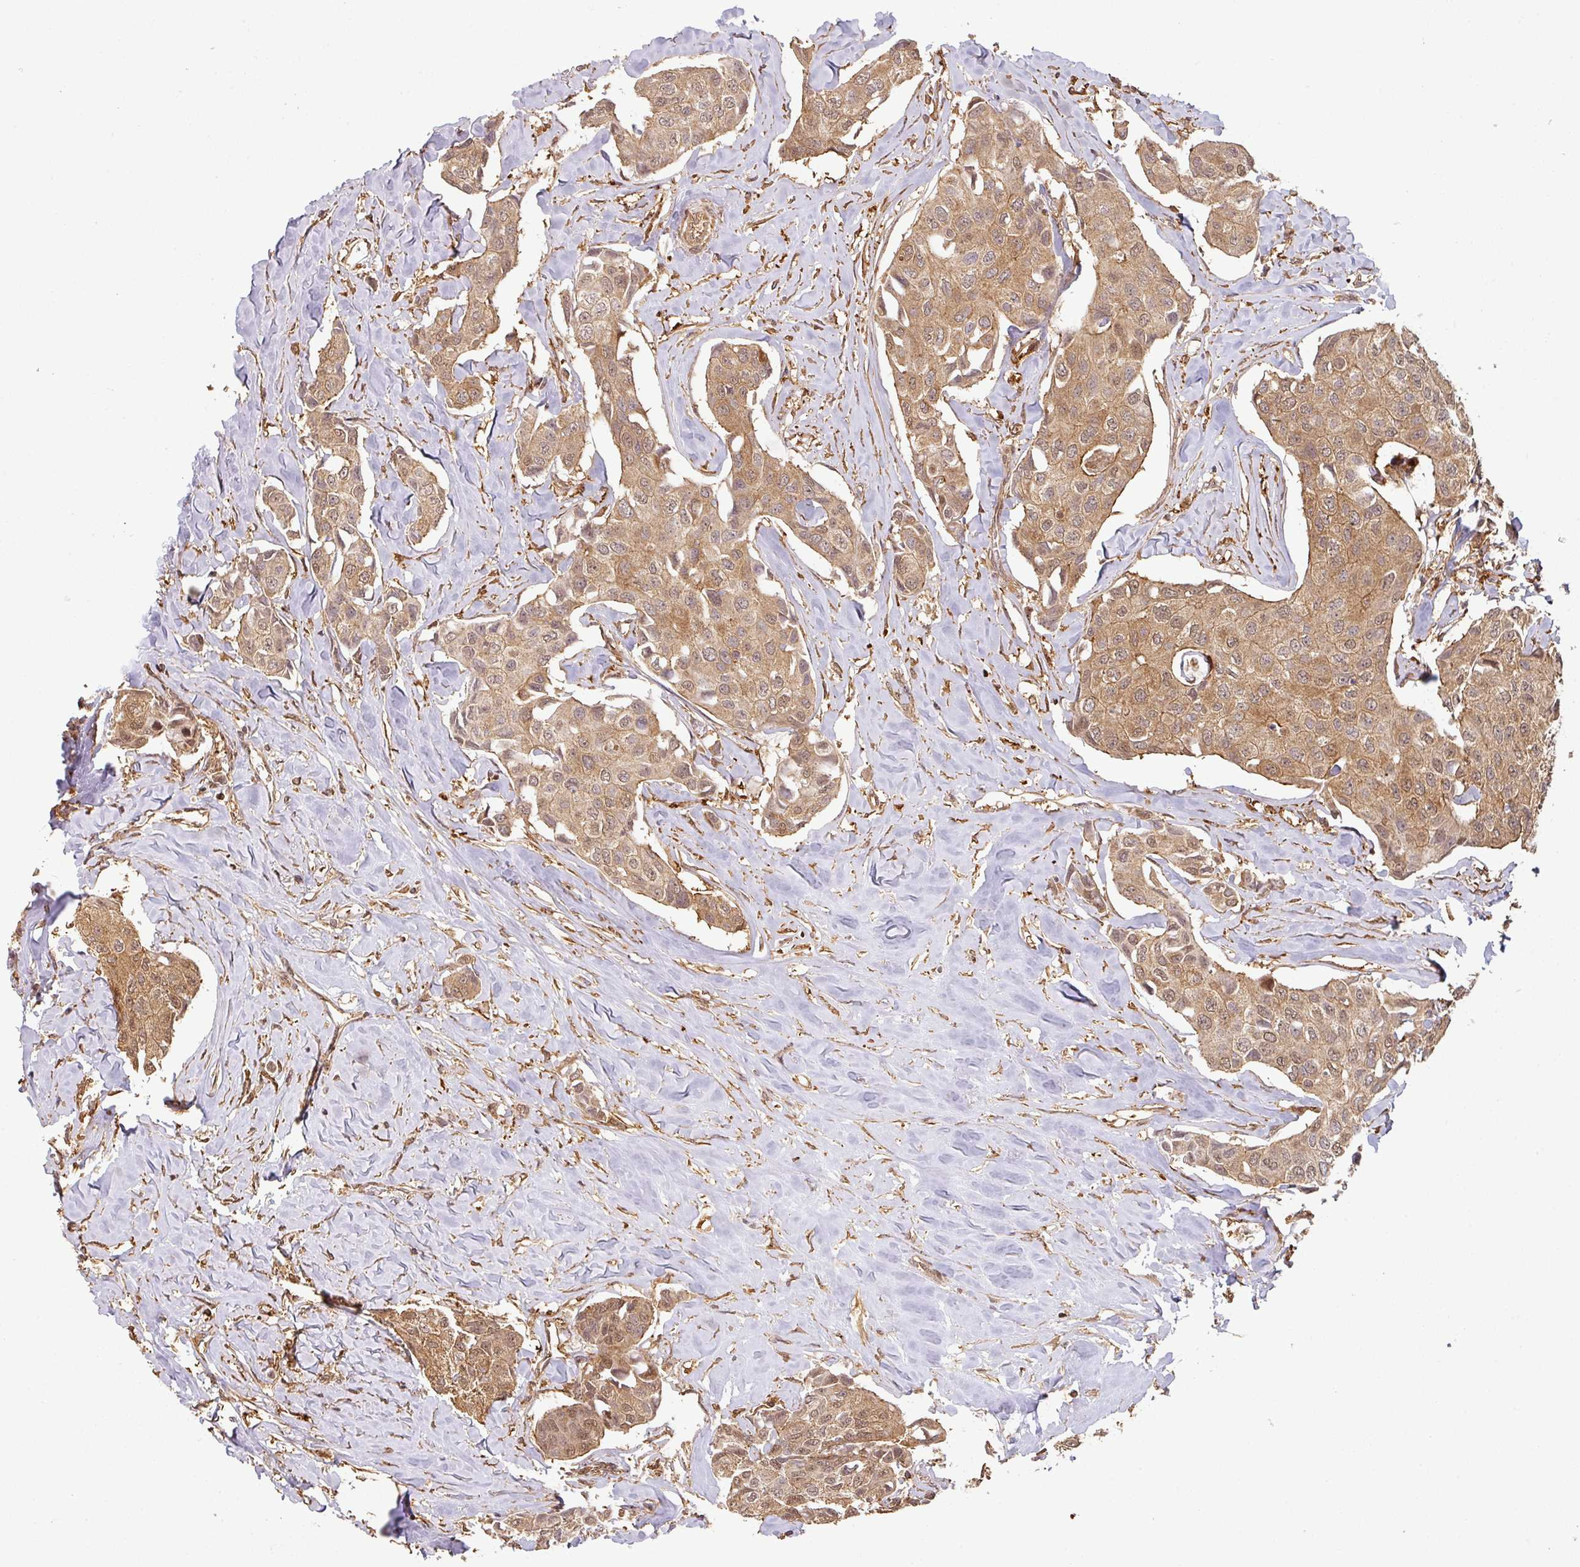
{"staining": {"intensity": "moderate", "quantity": ">75%", "location": "cytoplasmic/membranous,nuclear"}, "tissue": "breast cancer", "cell_type": "Tumor cells", "image_type": "cancer", "snomed": [{"axis": "morphology", "description": "Duct carcinoma"}, {"axis": "topography", "description": "Breast"}], "caption": "Immunohistochemistry of human infiltrating ductal carcinoma (breast) reveals medium levels of moderate cytoplasmic/membranous and nuclear staining in approximately >75% of tumor cells.", "gene": "ZNF322", "patient": {"sex": "female", "age": 80}}